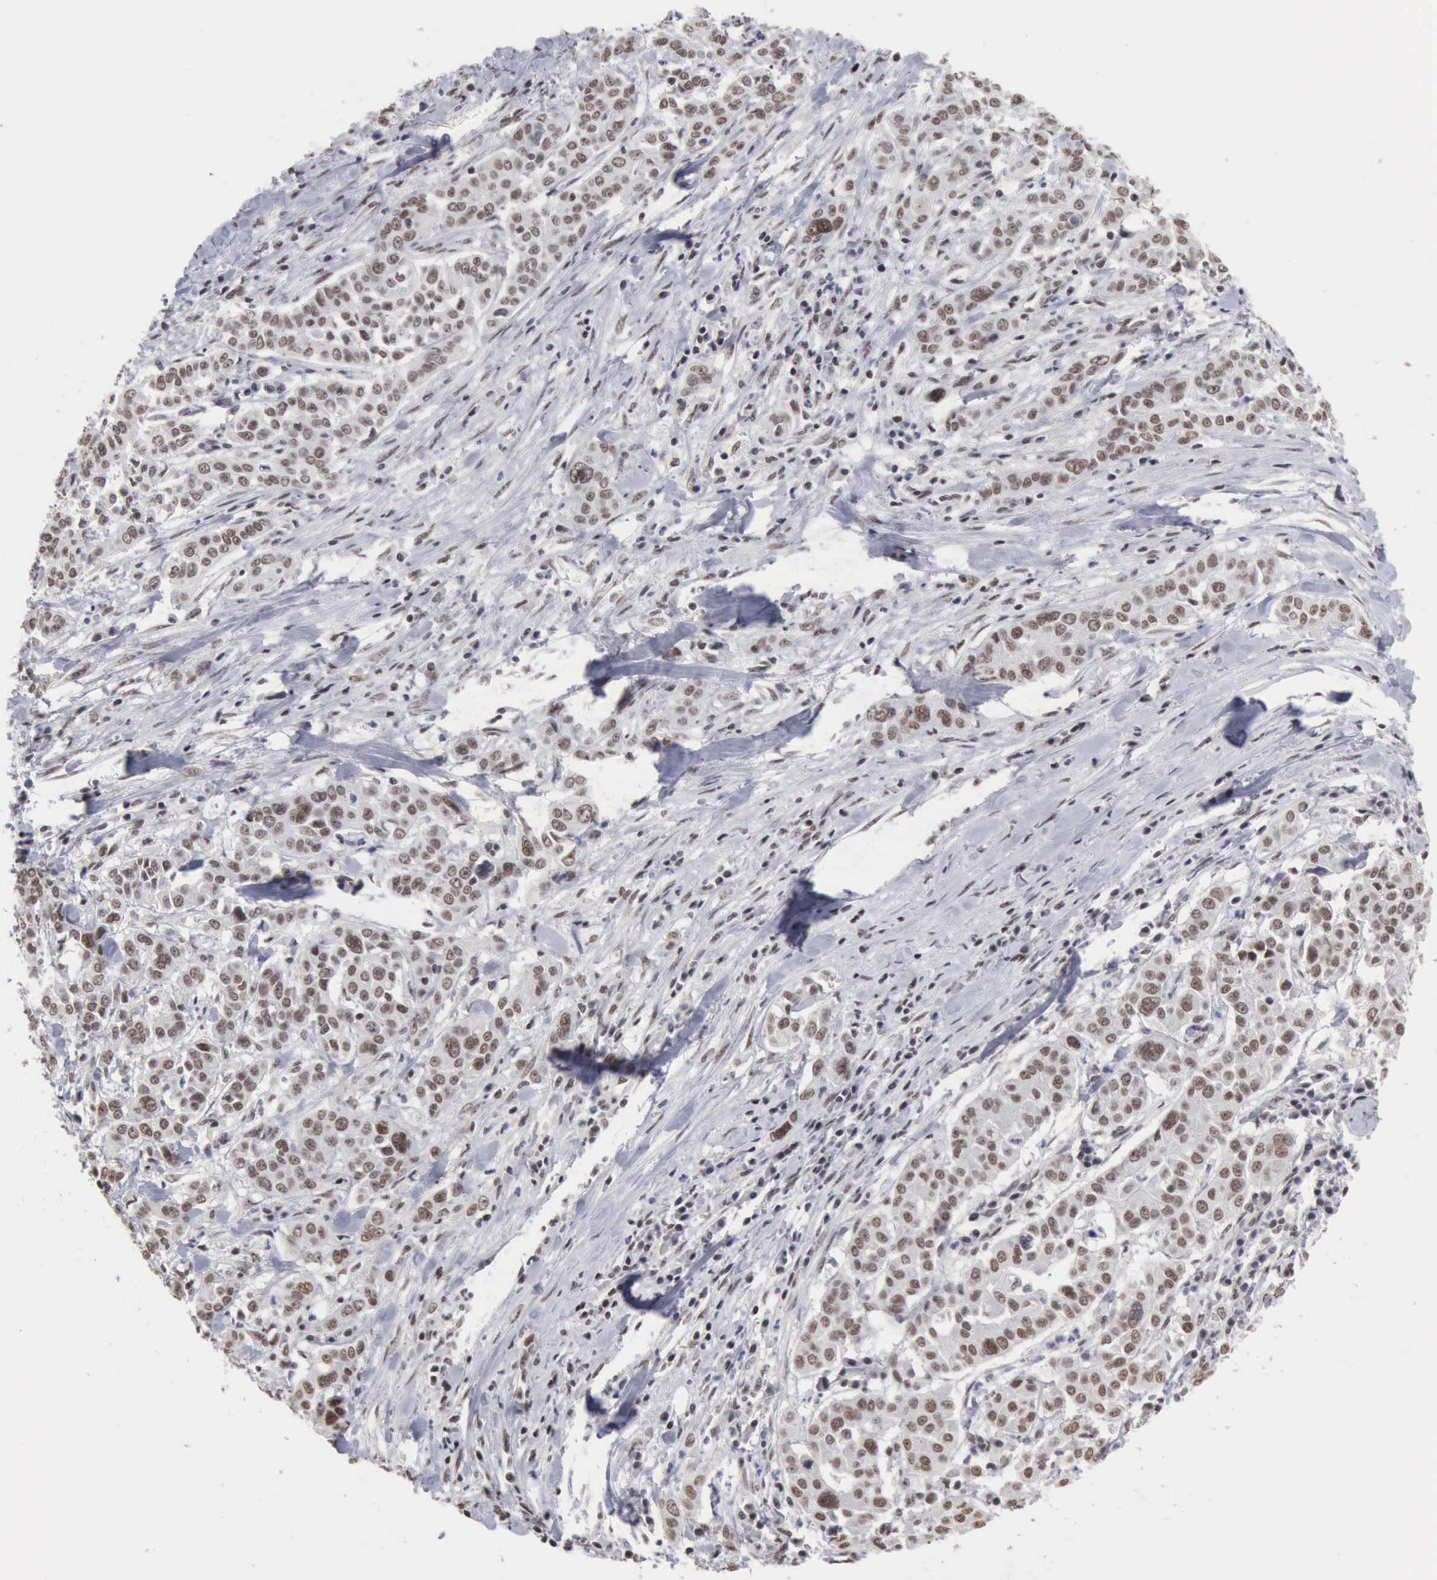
{"staining": {"intensity": "weak", "quantity": "25%-75%", "location": "nuclear"}, "tissue": "pancreatic cancer", "cell_type": "Tumor cells", "image_type": "cancer", "snomed": [{"axis": "morphology", "description": "Adenocarcinoma, NOS"}, {"axis": "topography", "description": "Pancreas"}], "caption": "A histopathology image of human pancreatic adenocarcinoma stained for a protein displays weak nuclear brown staining in tumor cells.", "gene": "TAF1", "patient": {"sex": "female", "age": 52}}